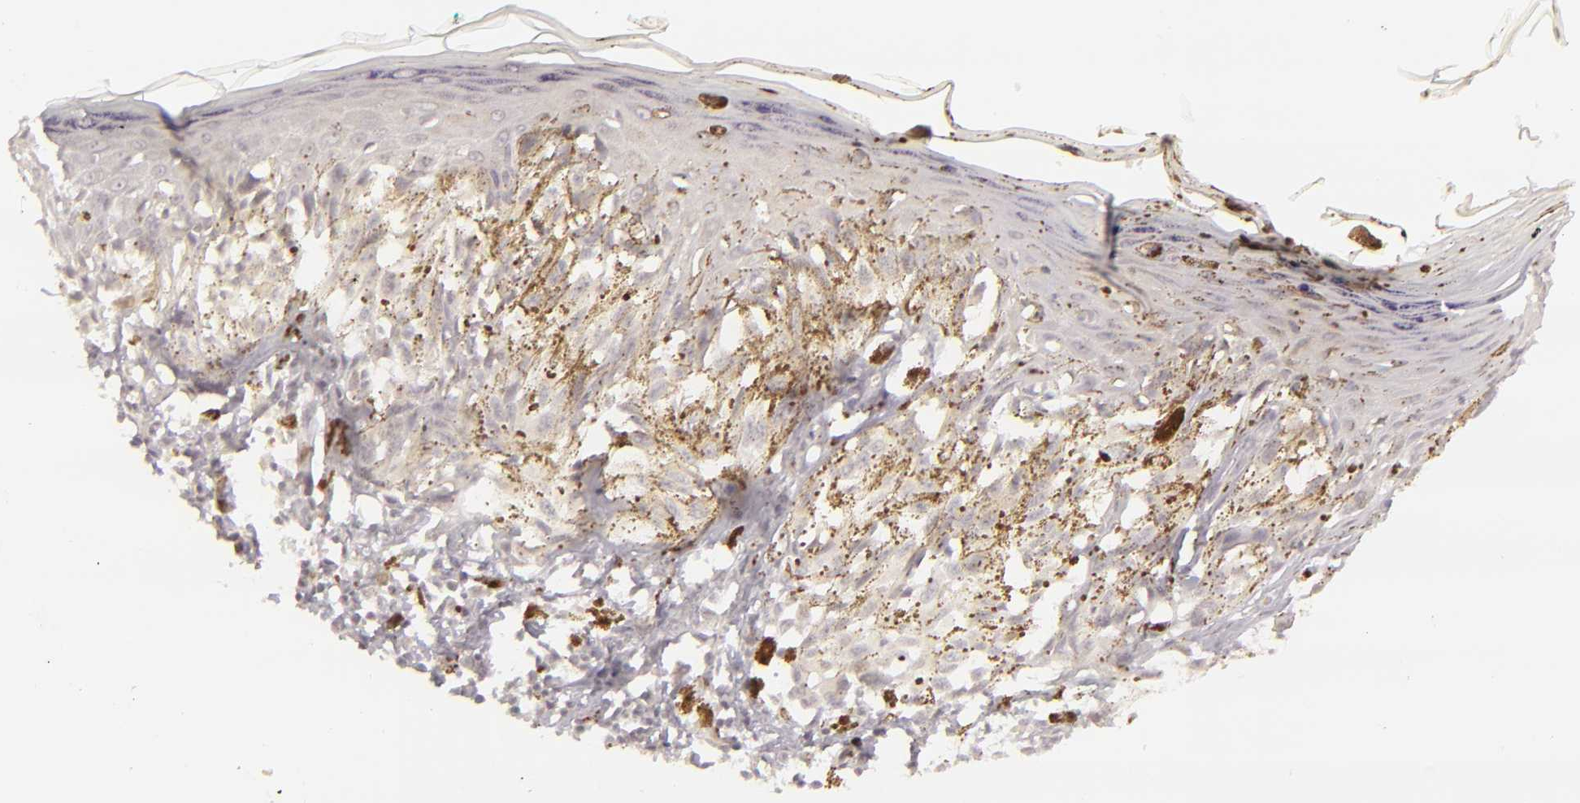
{"staining": {"intensity": "weak", "quantity": "<25%", "location": "cytoplasmic/membranous"}, "tissue": "melanoma", "cell_type": "Tumor cells", "image_type": "cancer", "snomed": [{"axis": "morphology", "description": "Malignant melanoma, NOS"}, {"axis": "topography", "description": "Skin"}], "caption": "Micrograph shows no significant protein staining in tumor cells of malignant melanoma.", "gene": "SIX1", "patient": {"sex": "female", "age": 72}}